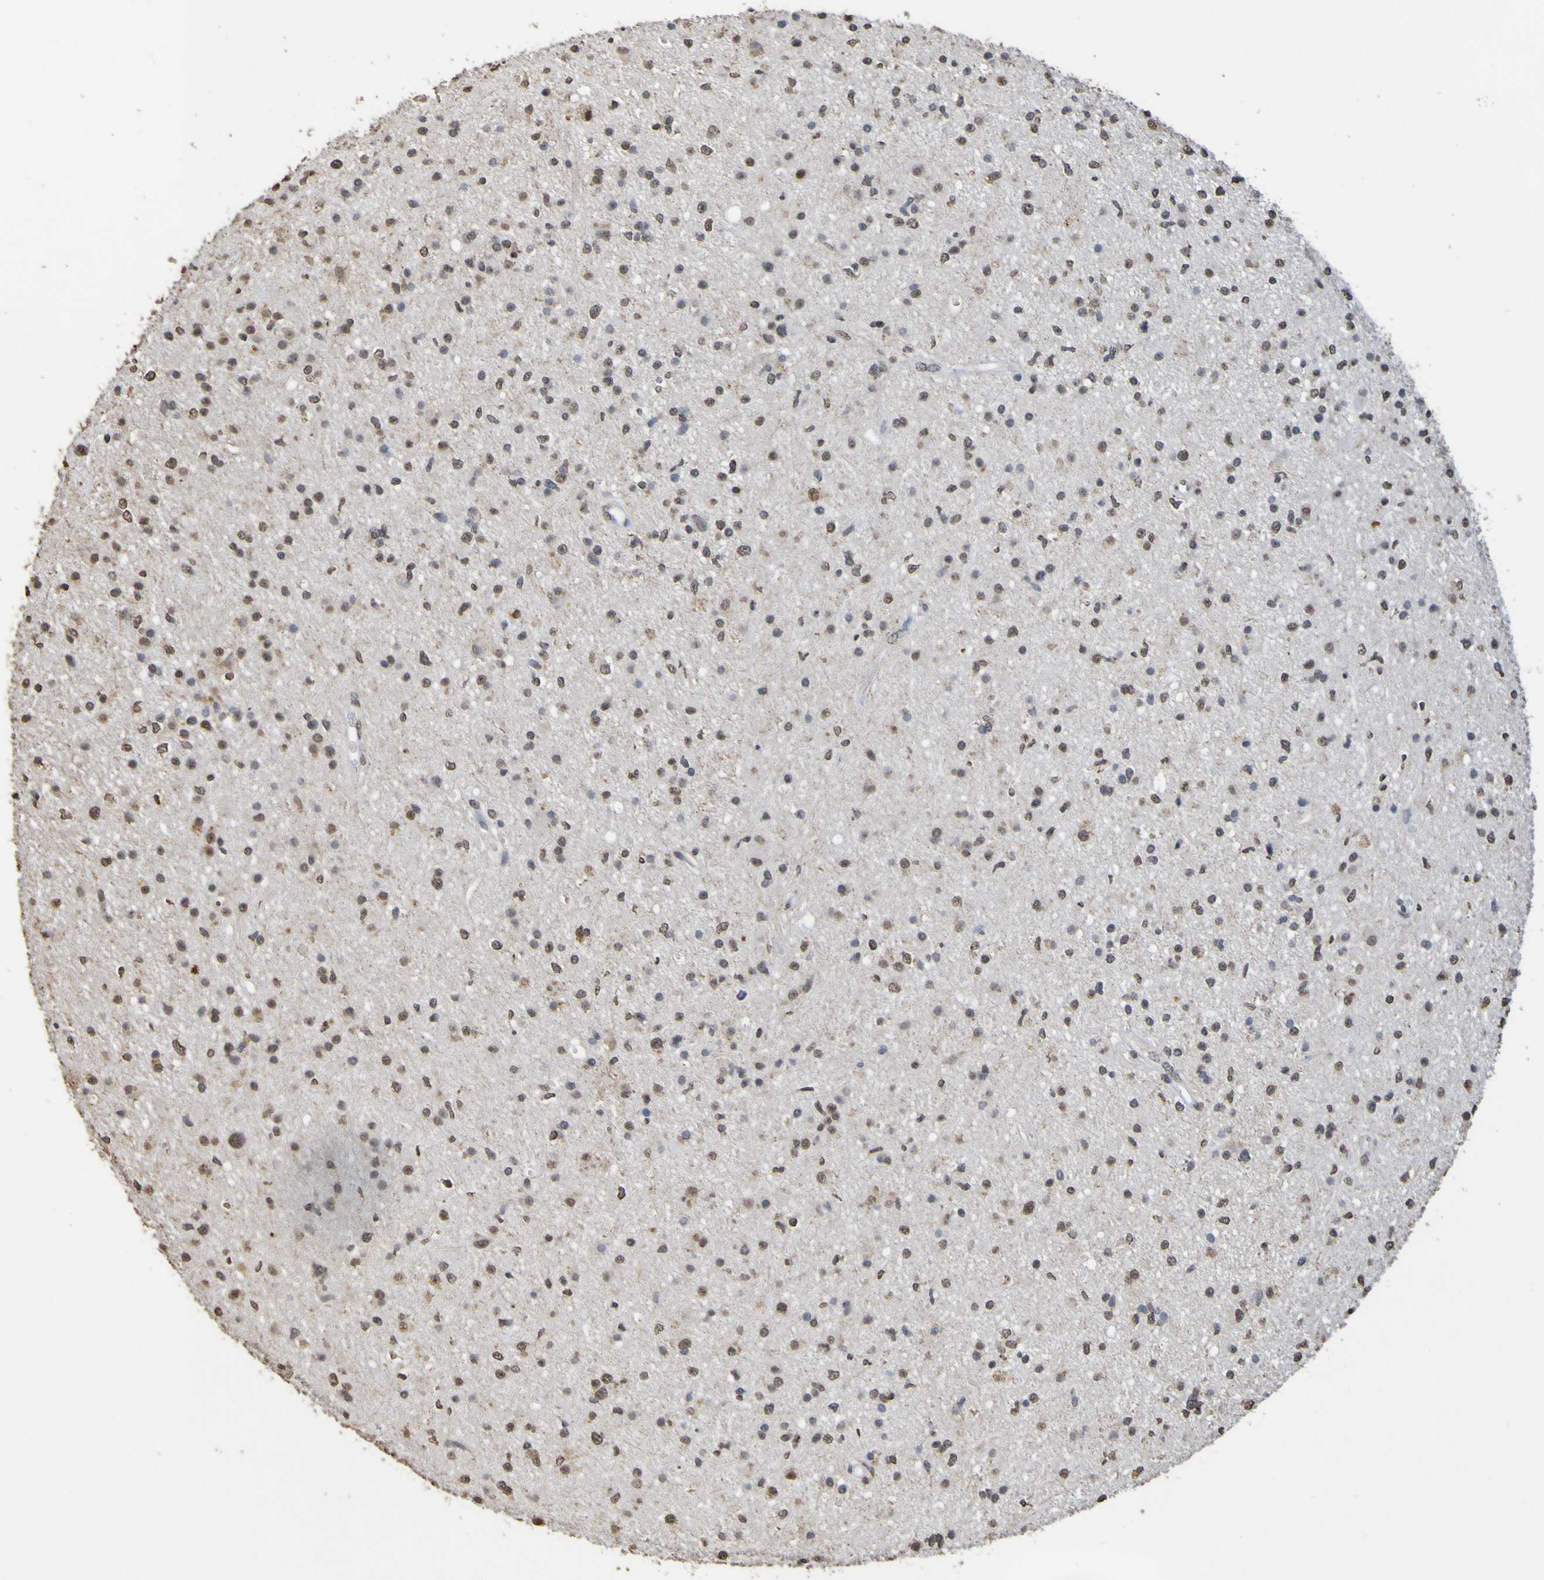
{"staining": {"intensity": "weak", "quantity": ">75%", "location": "nuclear"}, "tissue": "glioma", "cell_type": "Tumor cells", "image_type": "cancer", "snomed": [{"axis": "morphology", "description": "Glioma, malignant, High grade"}, {"axis": "topography", "description": "Brain"}], "caption": "DAB (3,3'-diaminobenzidine) immunohistochemical staining of glioma shows weak nuclear protein positivity in approximately >75% of tumor cells.", "gene": "ALKBH2", "patient": {"sex": "male", "age": 33}}